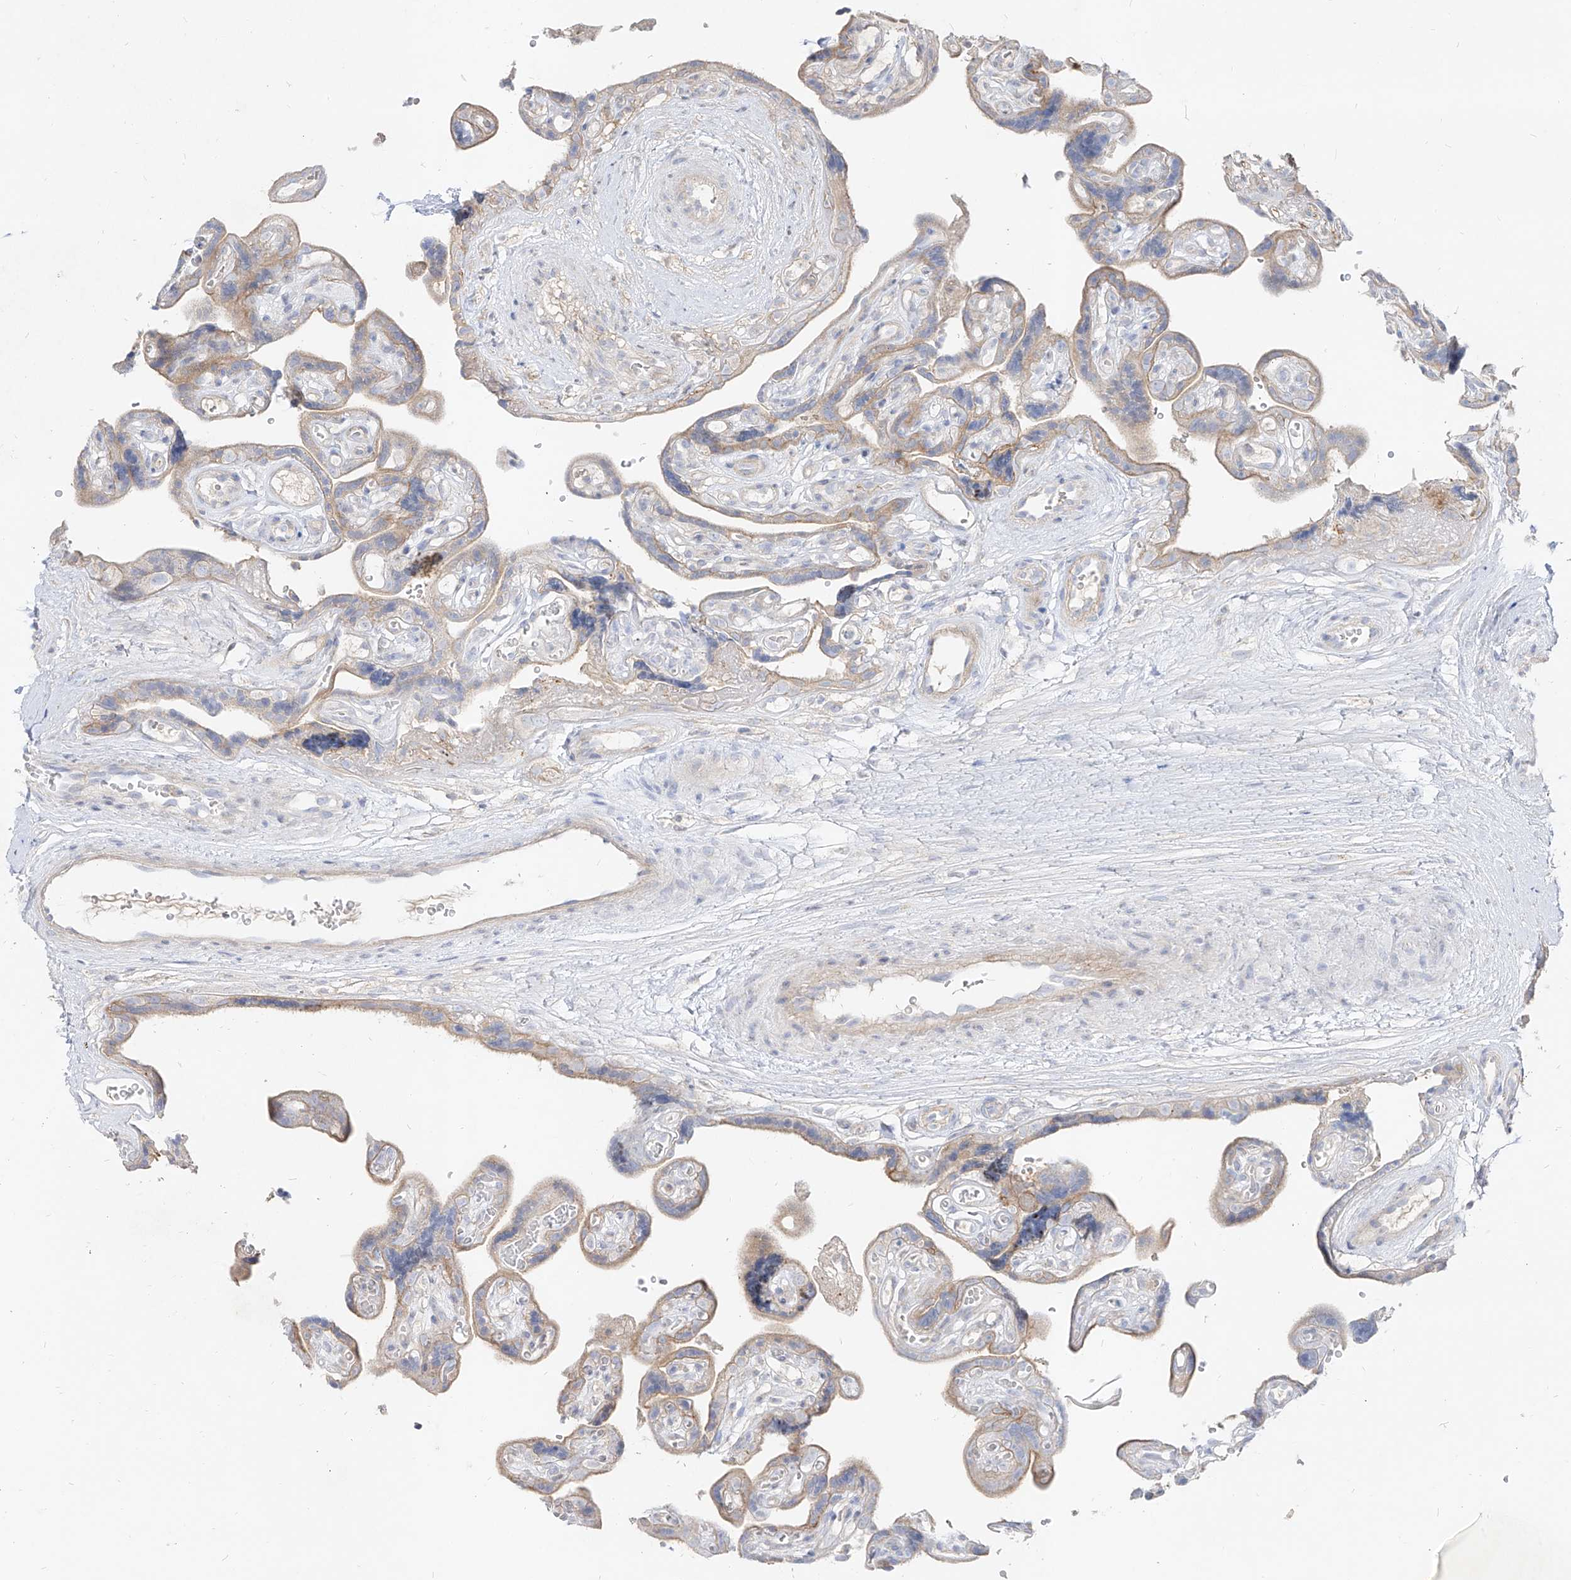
{"staining": {"intensity": "negative", "quantity": "none", "location": "none"}, "tissue": "placenta", "cell_type": "Decidual cells", "image_type": "normal", "snomed": [{"axis": "morphology", "description": "Normal tissue, NOS"}, {"axis": "topography", "description": "Placenta"}], "caption": "A high-resolution micrograph shows IHC staining of benign placenta, which exhibits no significant positivity in decidual cells. (DAB (3,3'-diaminobenzidine) immunohistochemistry visualized using brightfield microscopy, high magnification).", "gene": "RBFOX3", "patient": {"sex": "female", "age": 30}}